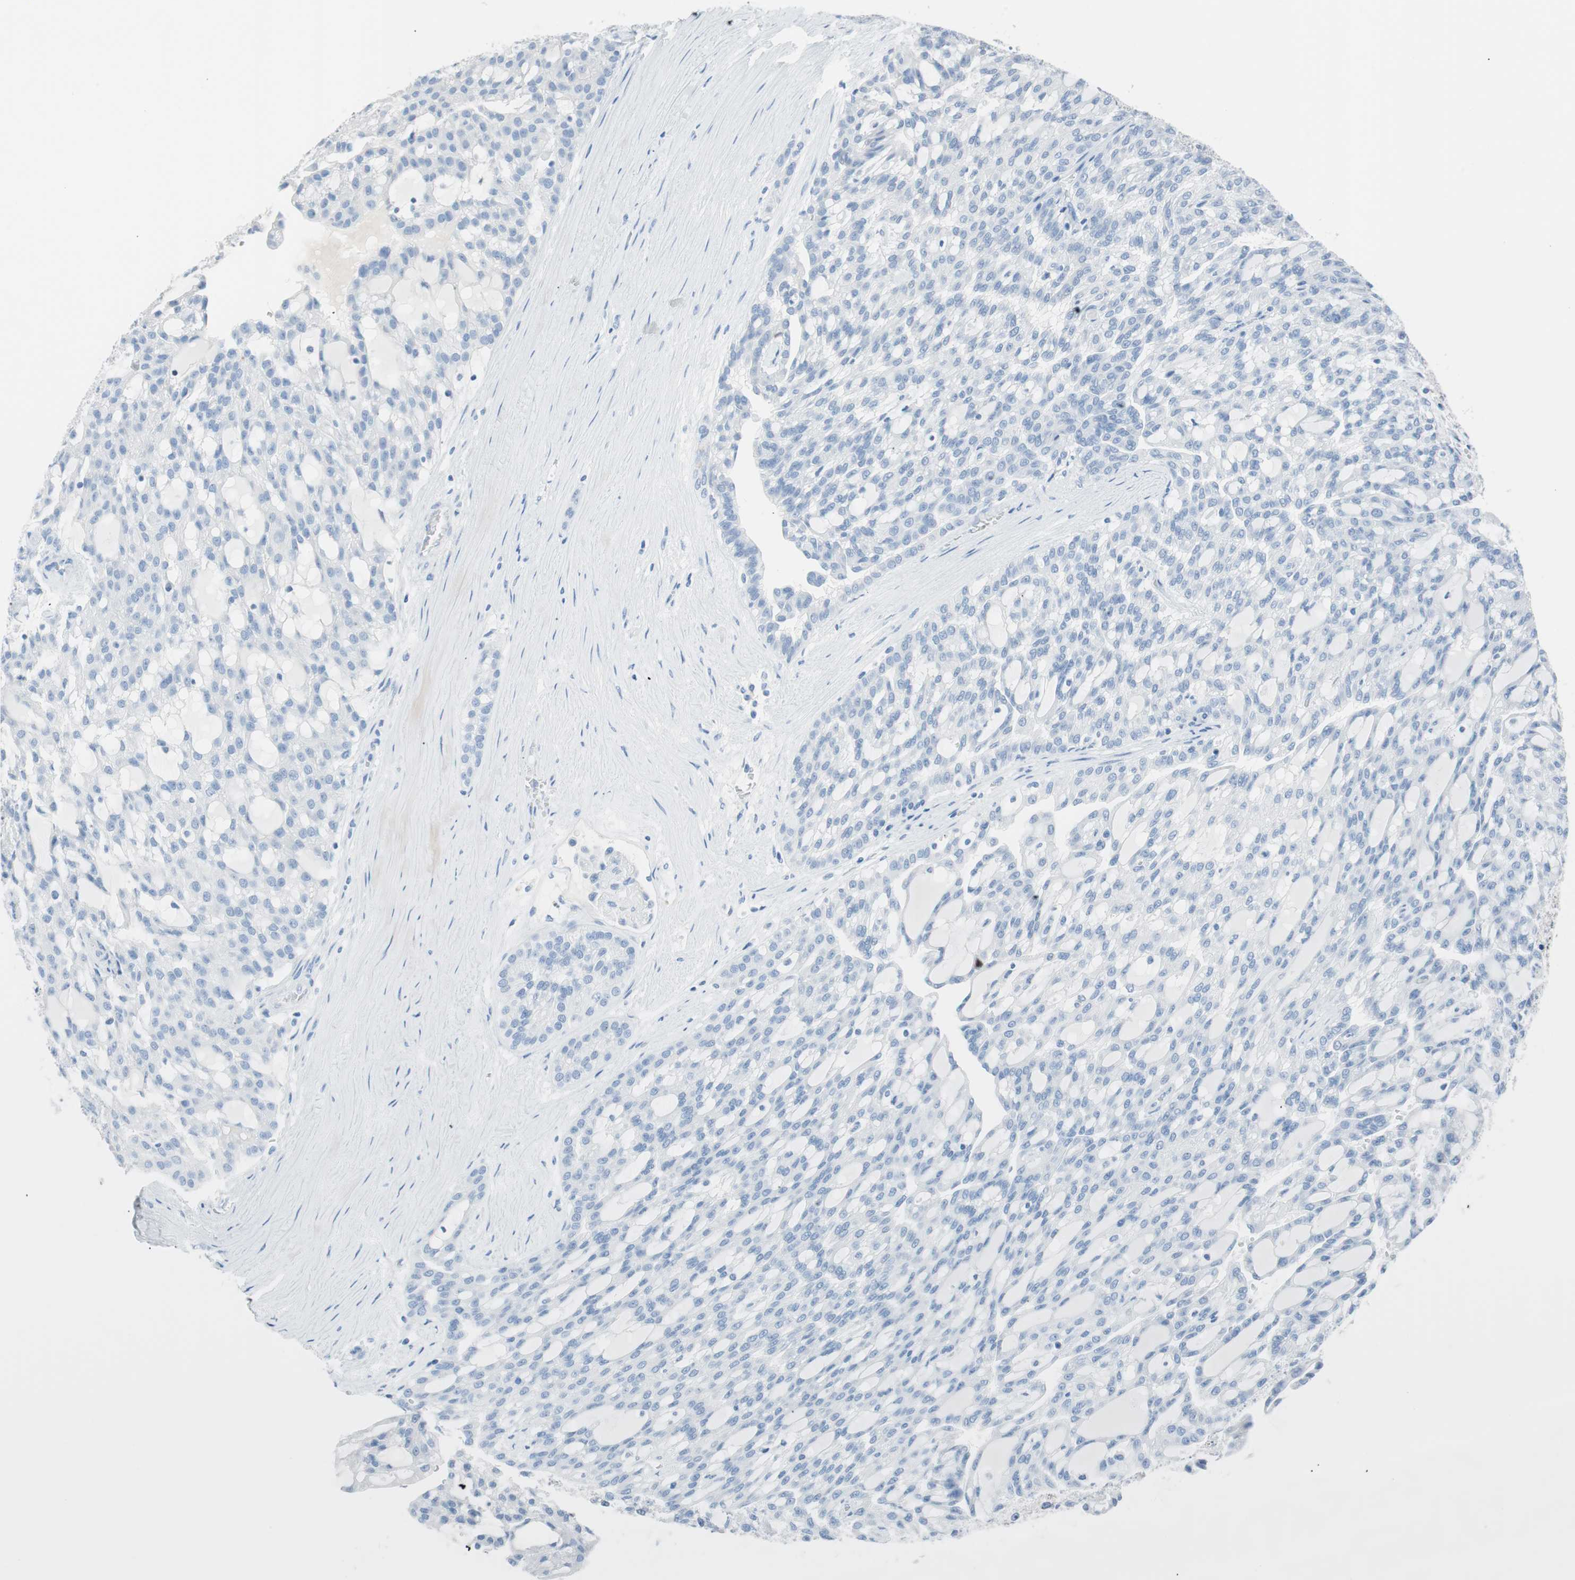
{"staining": {"intensity": "negative", "quantity": "none", "location": "none"}, "tissue": "renal cancer", "cell_type": "Tumor cells", "image_type": "cancer", "snomed": [{"axis": "morphology", "description": "Adenocarcinoma, NOS"}, {"axis": "topography", "description": "Kidney"}], "caption": "High magnification brightfield microscopy of renal cancer (adenocarcinoma) stained with DAB (3,3'-diaminobenzidine) (brown) and counterstained with hematoxylin (blue): tumor cells show no significant expression.", "gene": "TNFRSF13C", "patient": {"sex": "male", "age": 63}}